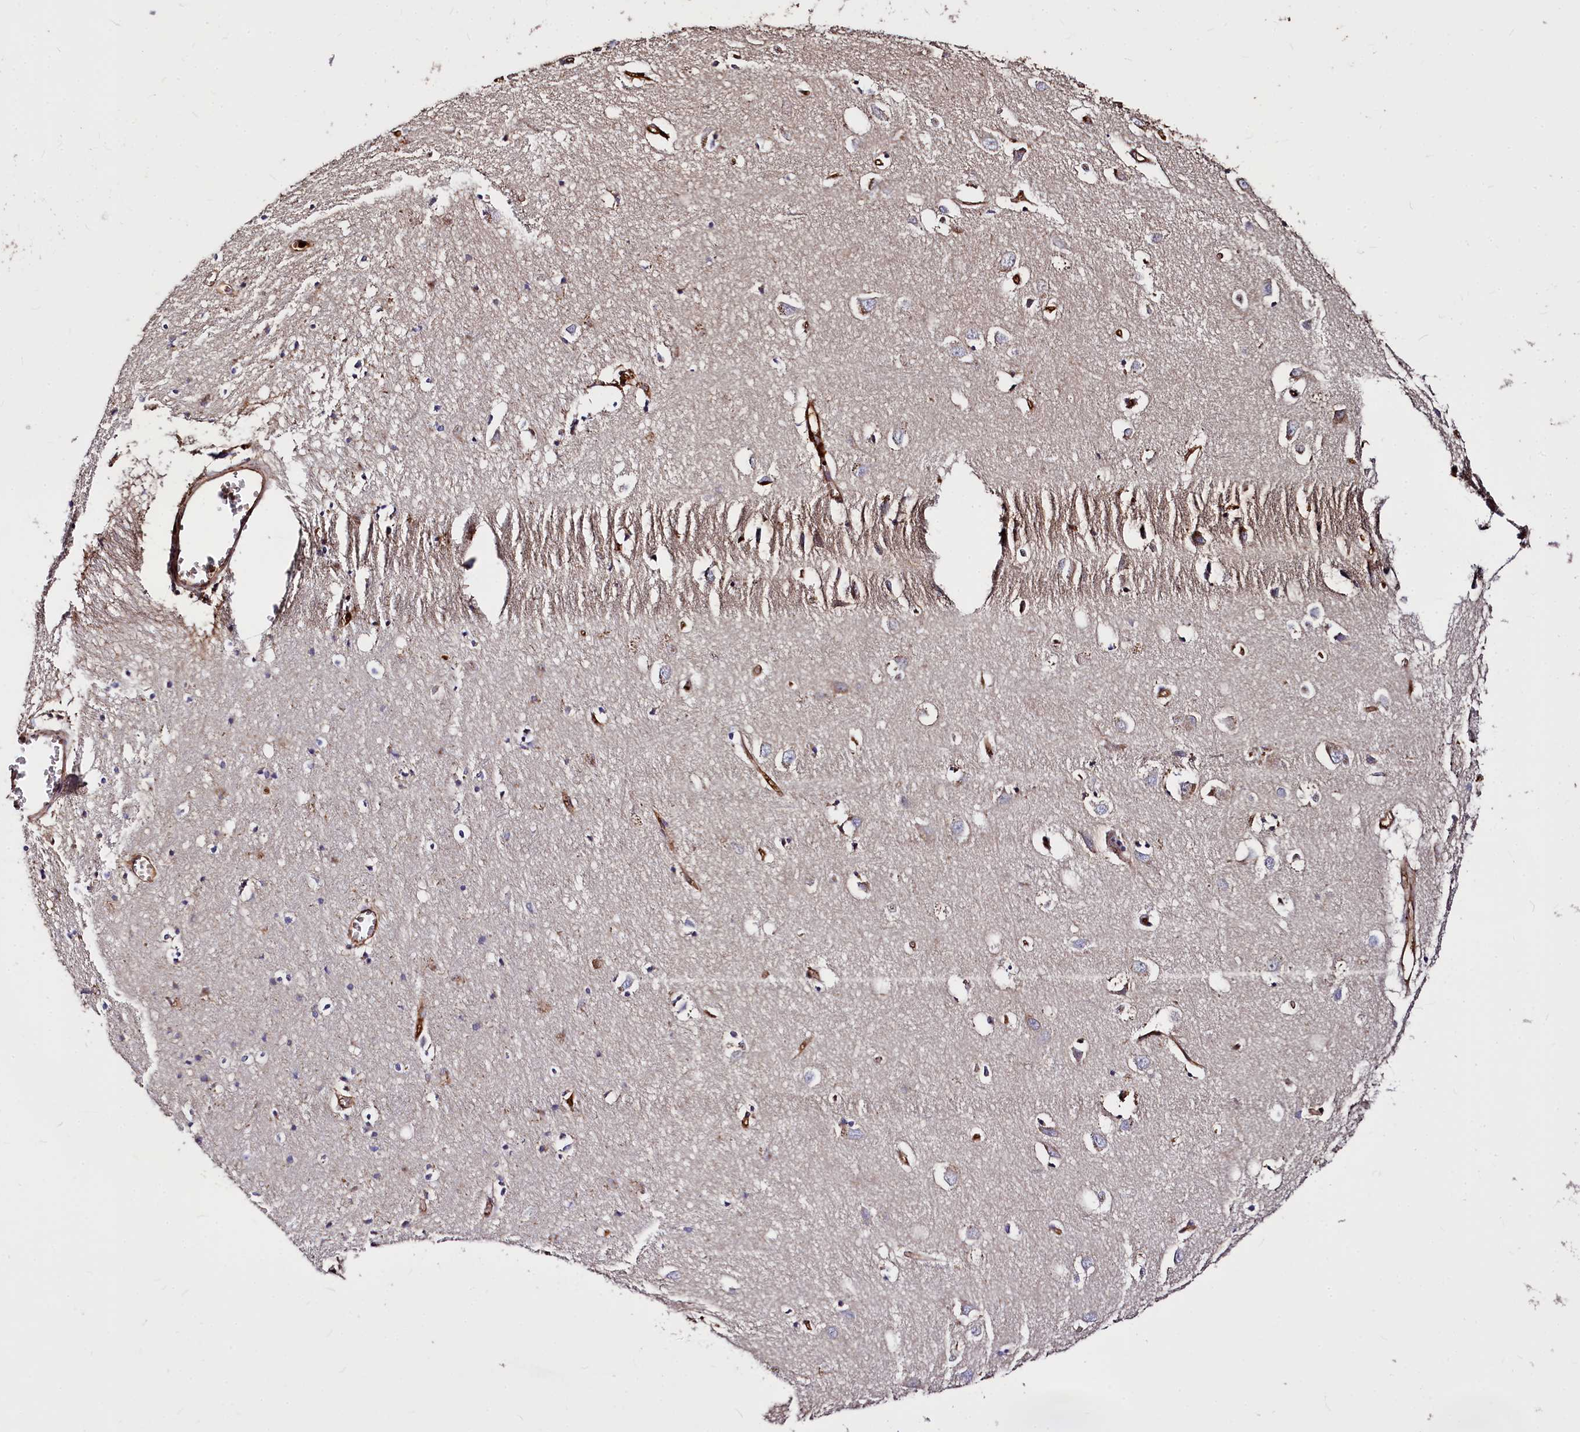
{"staining": {"intensity": "moderate", "quantity": "25%-75%", "location": "cytoplasmic/membranous"}, "tissue": "cerebral cortex", "cell_type": "Endothelial cells", "image_type": "normal", "snomed": [{"axis": "morphology", "description": "Normal tissue, NOS"}, {"axis": "topography", "description": "Cerebral cortex"}], "caption": "Immunohistochemistry image of benign cerebral cortex: cerebral cortex stained using IHC shows medium levels of moderate protein expression localized specifically in the cytoplasmic/membranous of endothelial cells, appearing as a cytoplasmic/membranous brown color.", "gene": "ATG101", "patient": {"sex": "female", "age": 64}}